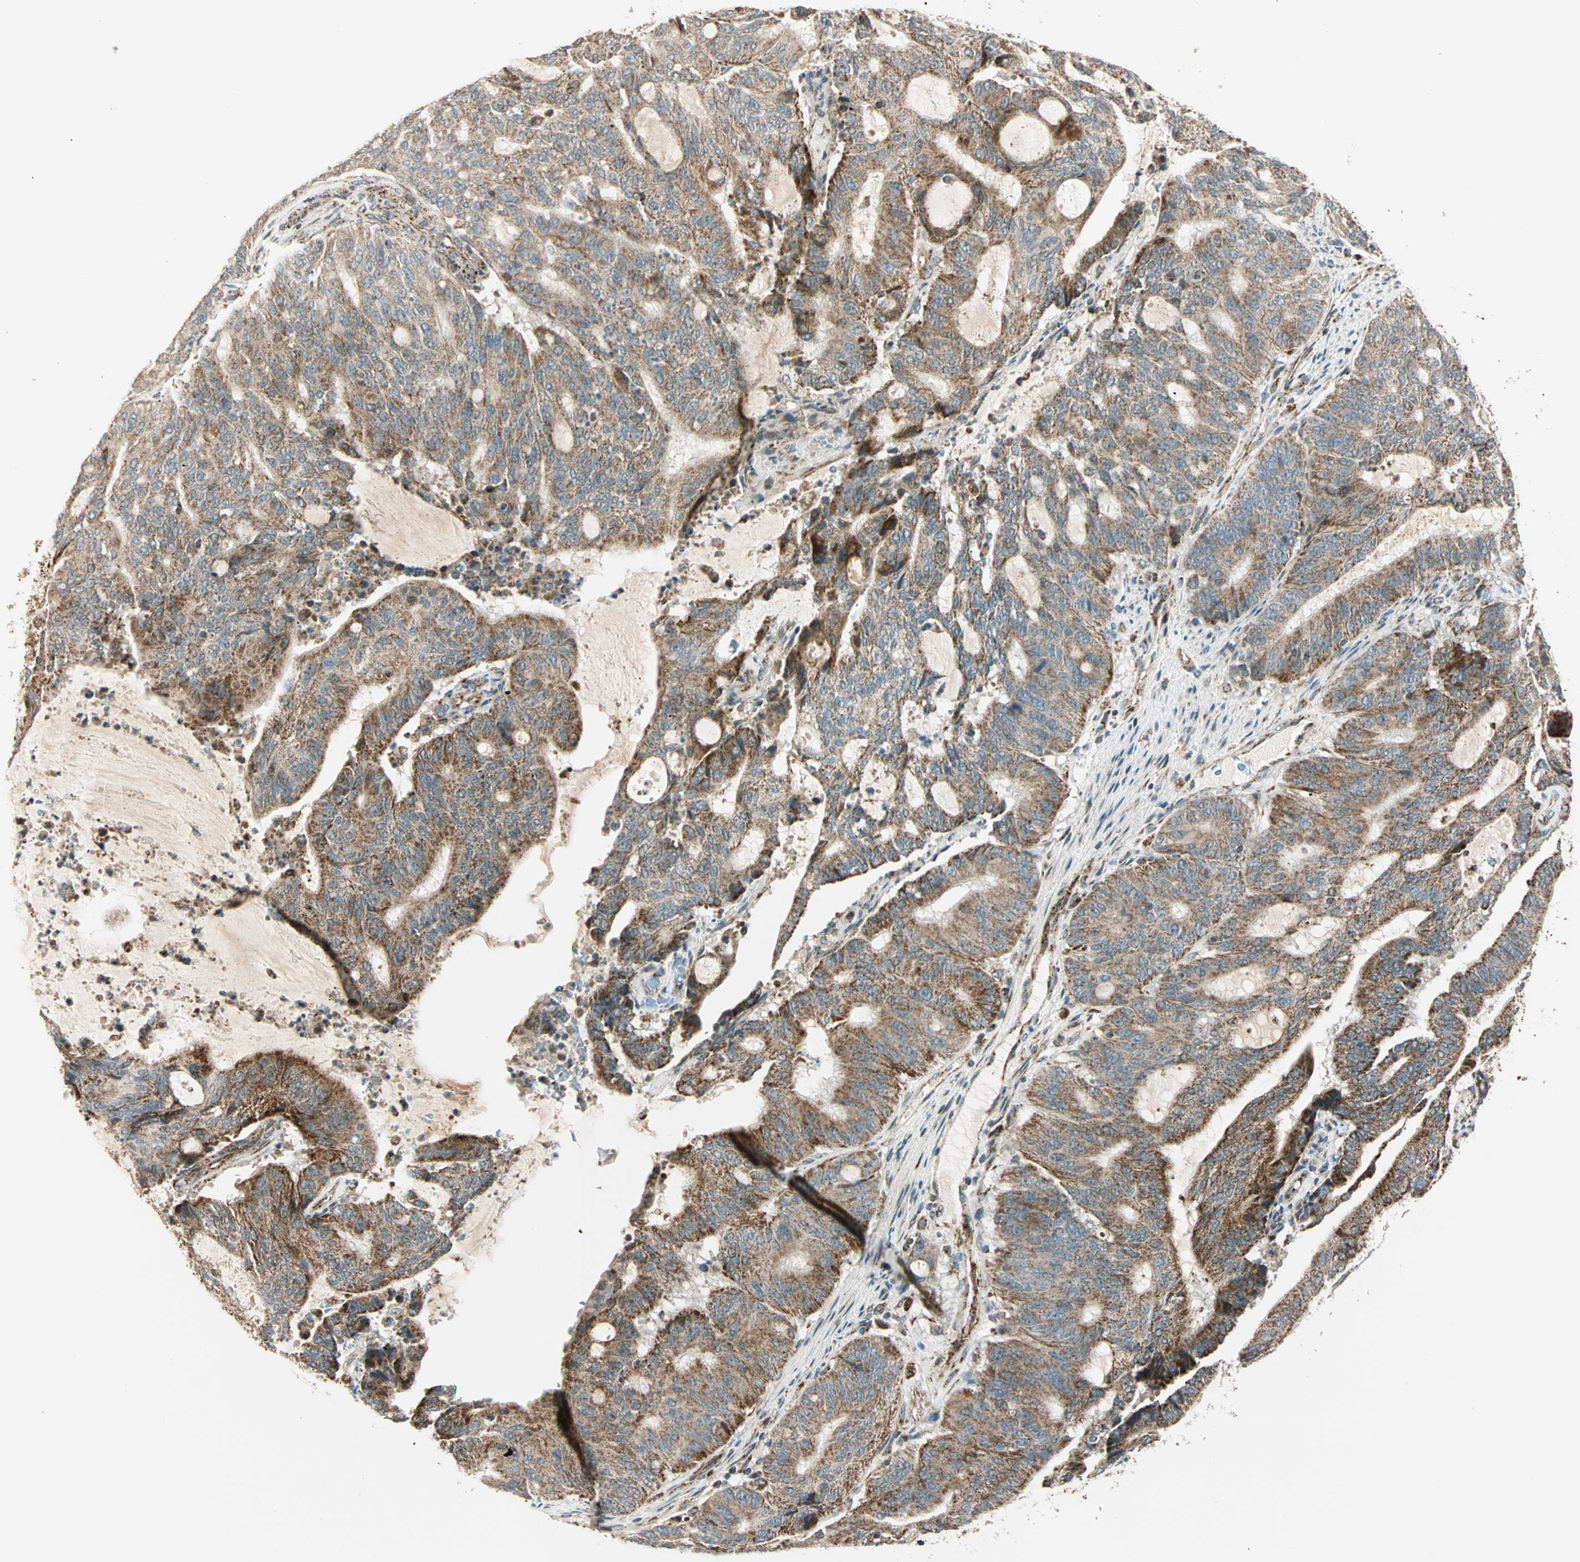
{"staining": {"intensity": "moderate", "quantity": ">75%", "location": "cytoplasmic/membranous"}, "tissue": "liver cancer", "cell_type": "Tumor cells", "image_type": "cancer", "snomed": [{"axis": "morphology", "description": "Cholangiocarcinoma"}, {"axis": "topography", "description": "Liver"}], "caption": "Moderate cytoplasmic/membranous expression for a protein is appreciated in approximately >75% of tumor cells of cholangiocarcinoma (liver) using IHC.", "gene": "SPRY4", "patient": {"sex": "female", "age": 73}}